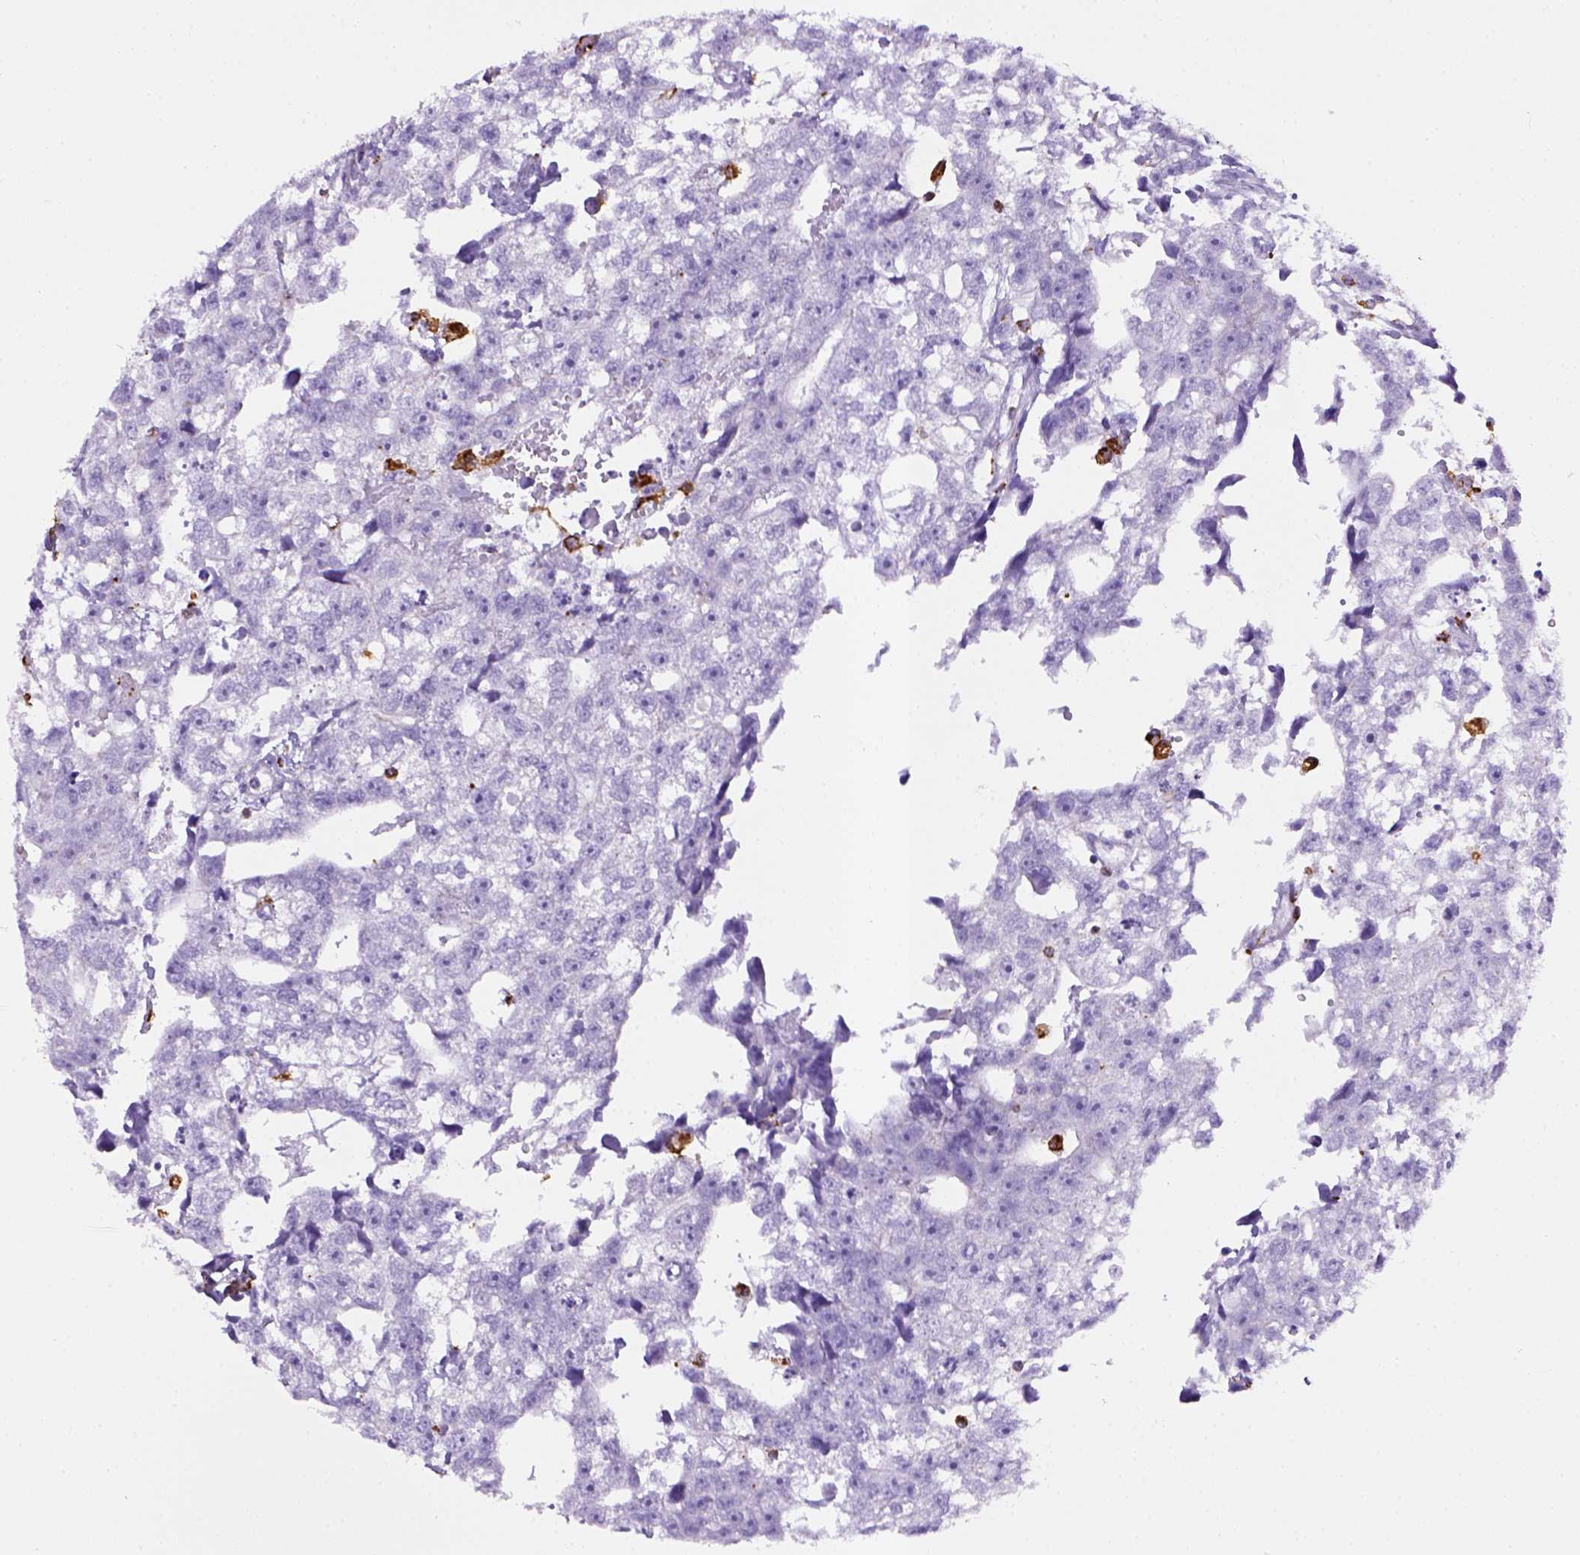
{"staining": {"intensity": "negative", "quantity": "none", "location": "none"}, "tissue": "testis cancer", "cell_type": "Tumor cells", "image_type": "cancer", "snomed": [{"axis": "morphology", "description": "Carcinoma, Embryonal, NOS"}, {"axis": "morphology", "description": "Teratoma, malignant, NOS"}, {"axis": "topography", "description": "Testis"}], "caption": "Tumor cells are negative for brown protein staining in teratoma (malignant) (testis).", "gene": "CD68", "patient": {"sex": "male", "age": 44}}